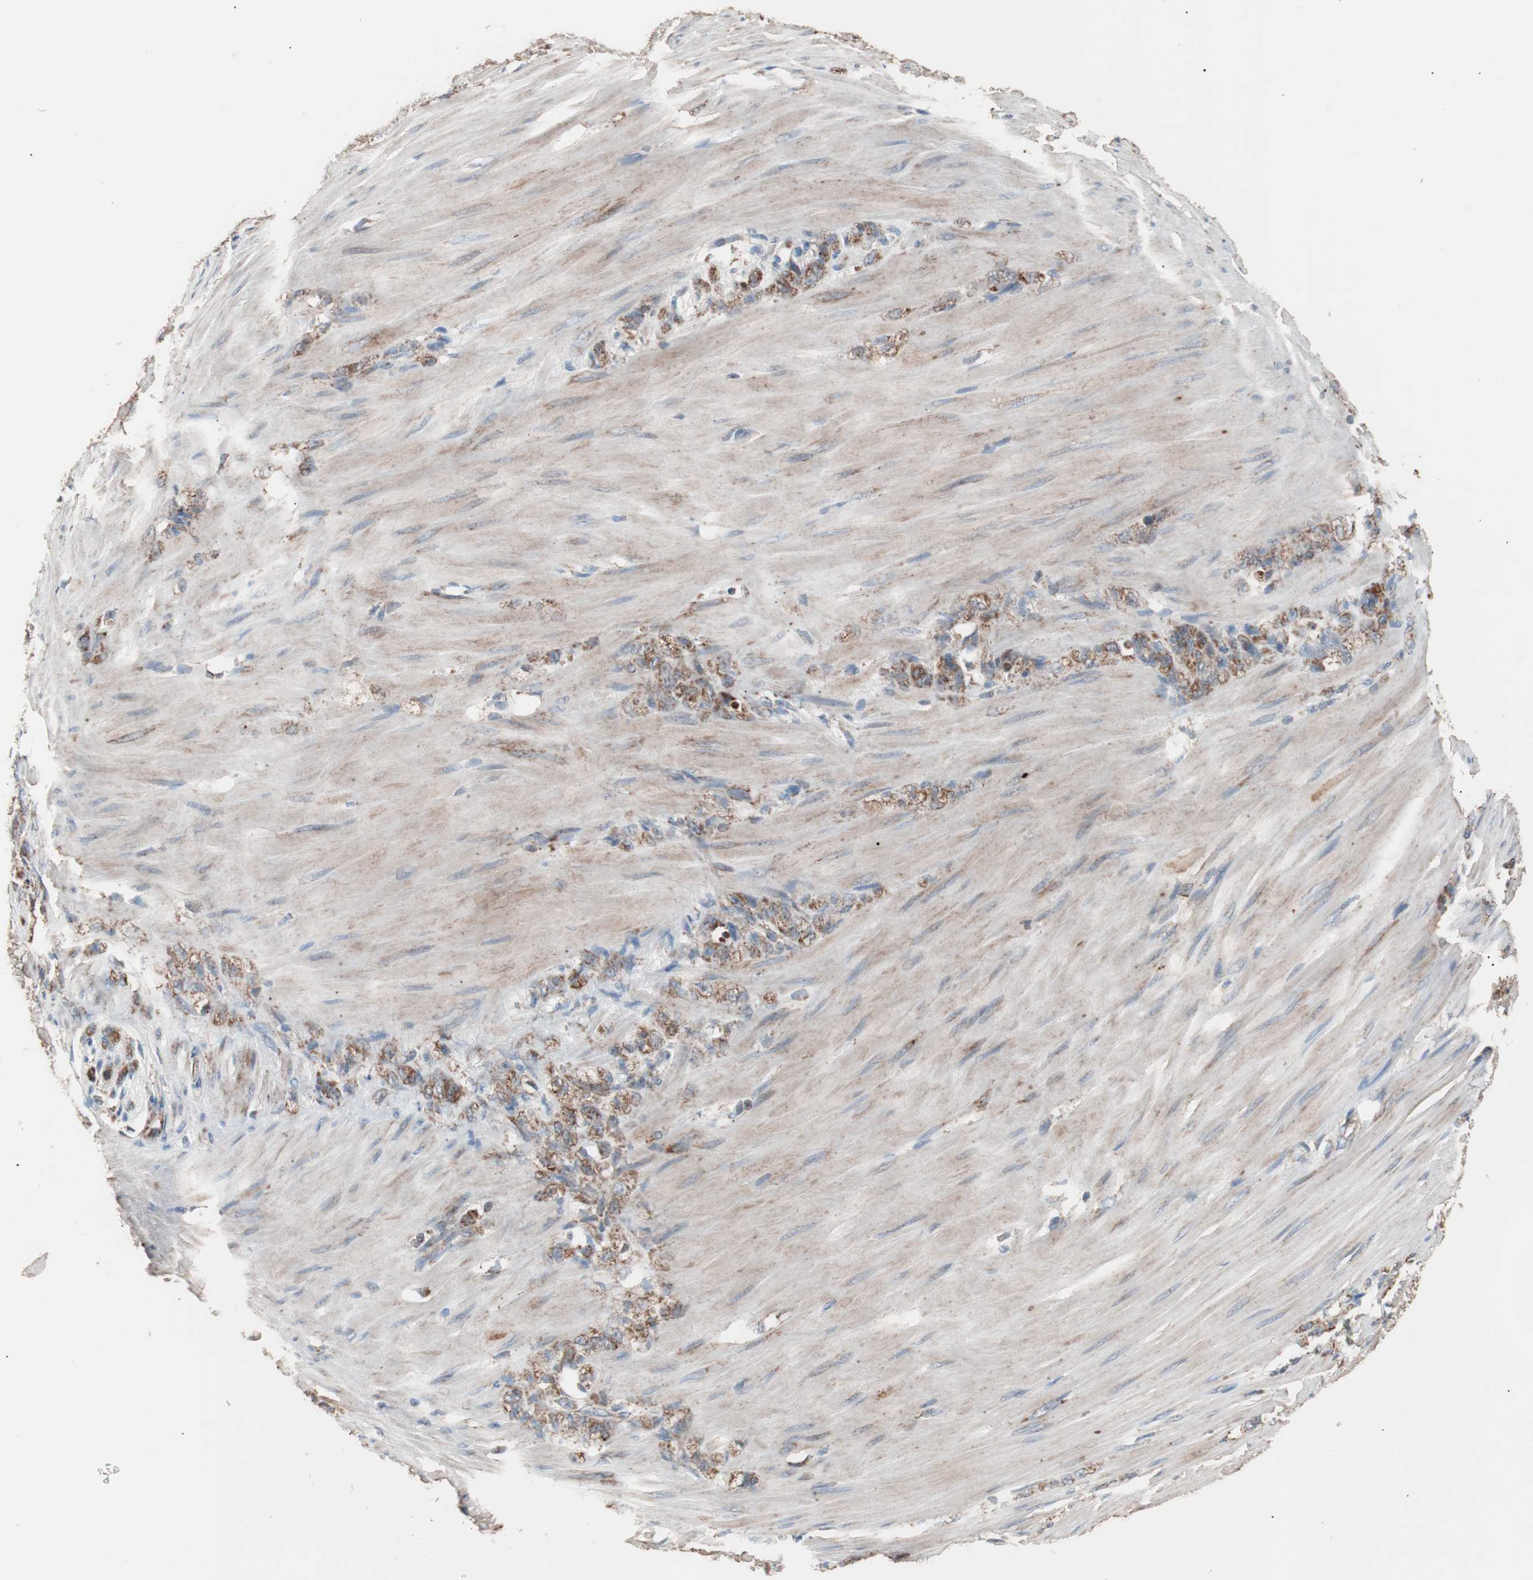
{"staining": {"intensity": "moderate", "quantity": ">75%", "location": "cytoplasmic/membranous"}, "tissue": "stomach cancer", "cell_type": "Tumor cells", "image_type": "cancer", "snomed": [{"axis": "morphology", "description": "Adenocarcinoma, NOS"}, {"axis": "topography", "description": "Stomach"}], "caption": "DAB (3,3'-diaminobenzidine) immunohistochemical staining of human stomach adenocarcinoma displays moderate cytoplasmic/membranous protein staining in approximately >75% of tumor cells.", "gene": "PITRM1", "patient": {"sex": "male", "age": 82}}